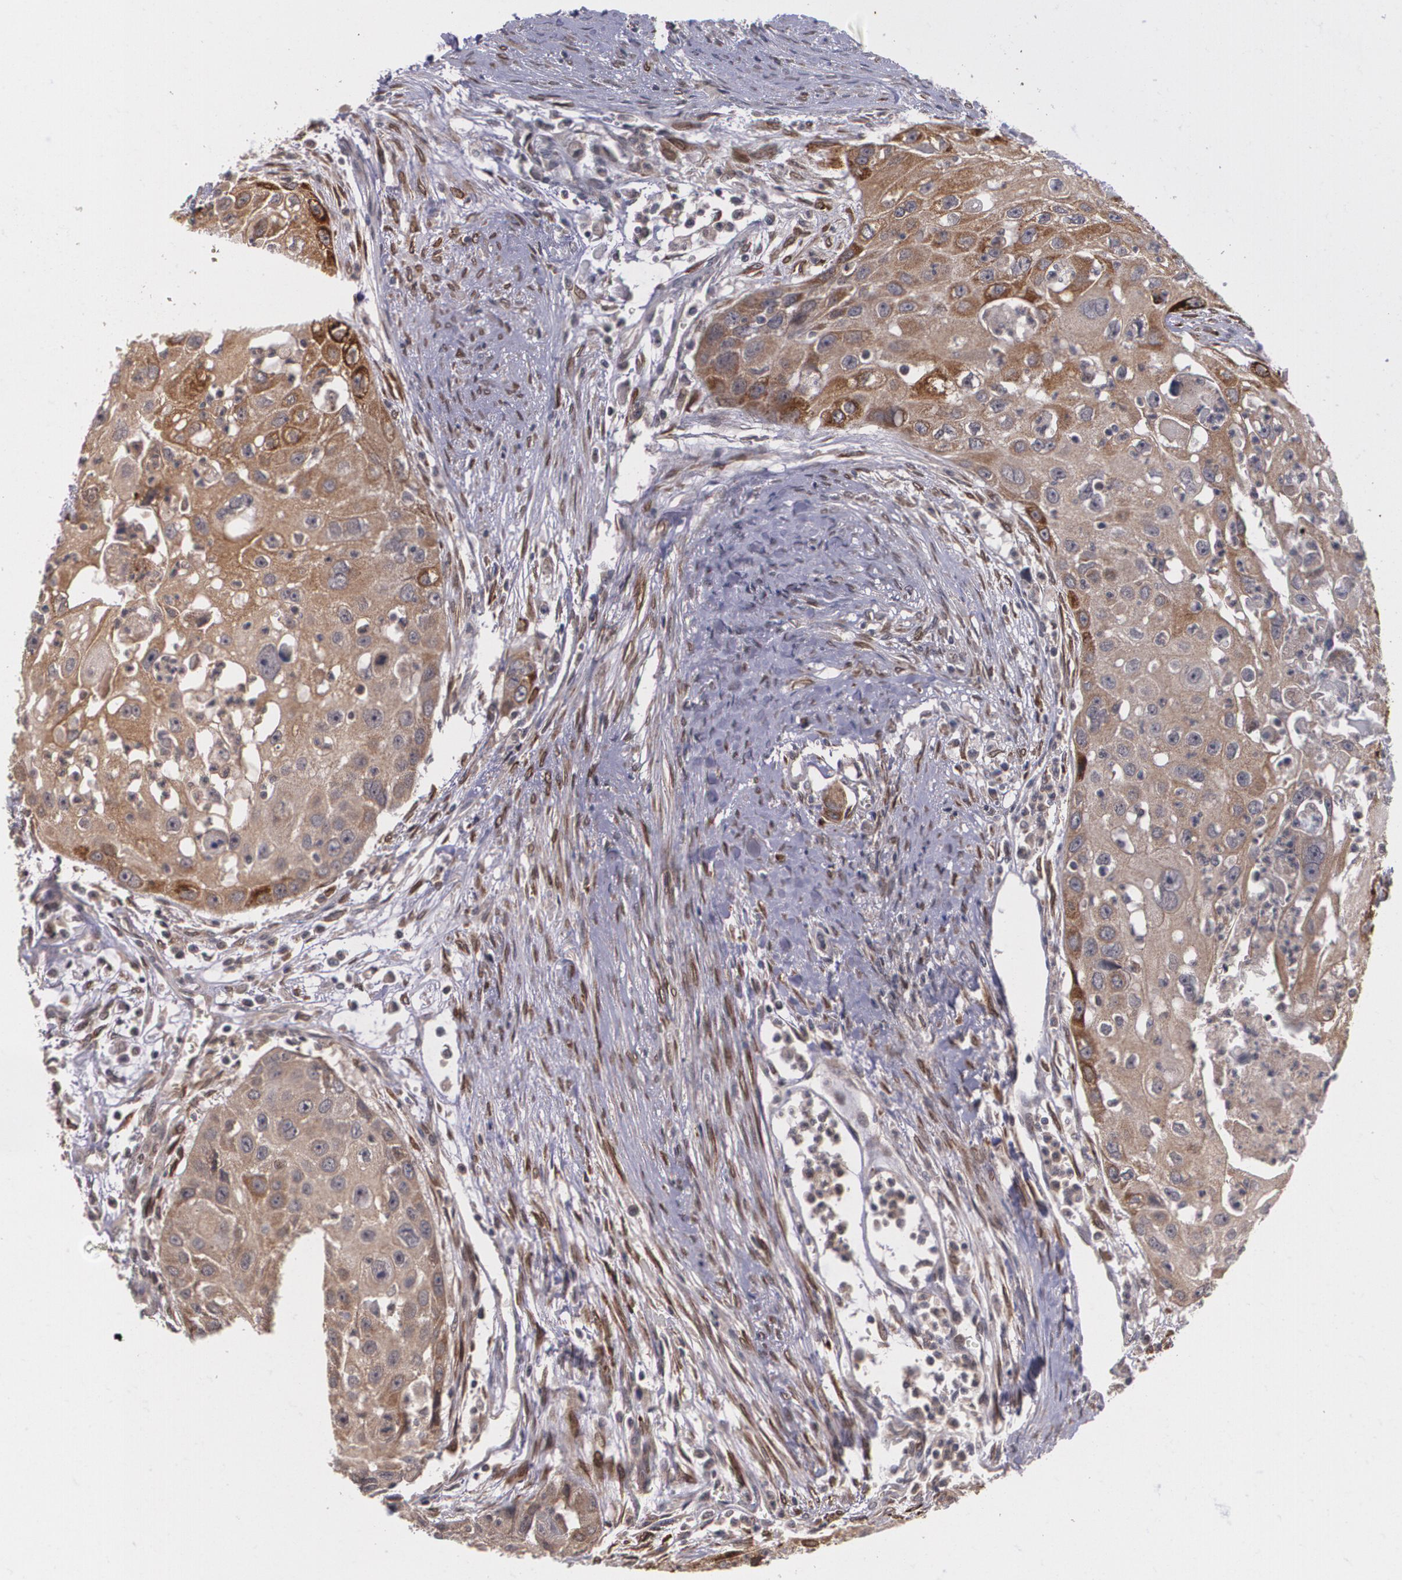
{"staining": {"intensity": "moderate", "quantity": ">75%", "location": "cytoplasmic/membranous"}, "tissue": "head and neck cancer", "cell_type": "Tumor cells", "image_type": "cancer", "snomed": [{"axis": "morphology", "description": "Squamous cell carcinoma, NOS"}, {"axis": "topography", "description": "Head-Neck"}], "caption": "Head and neck cancer (squamous cell carcinoma) stained with immunohistochemistry (IHC) reveals moderate cytoplasmic/membranous staining in about >75% of tumor cells.", "gene": "IFNGR2", "patient": {"sex": "male", "age": 64}}